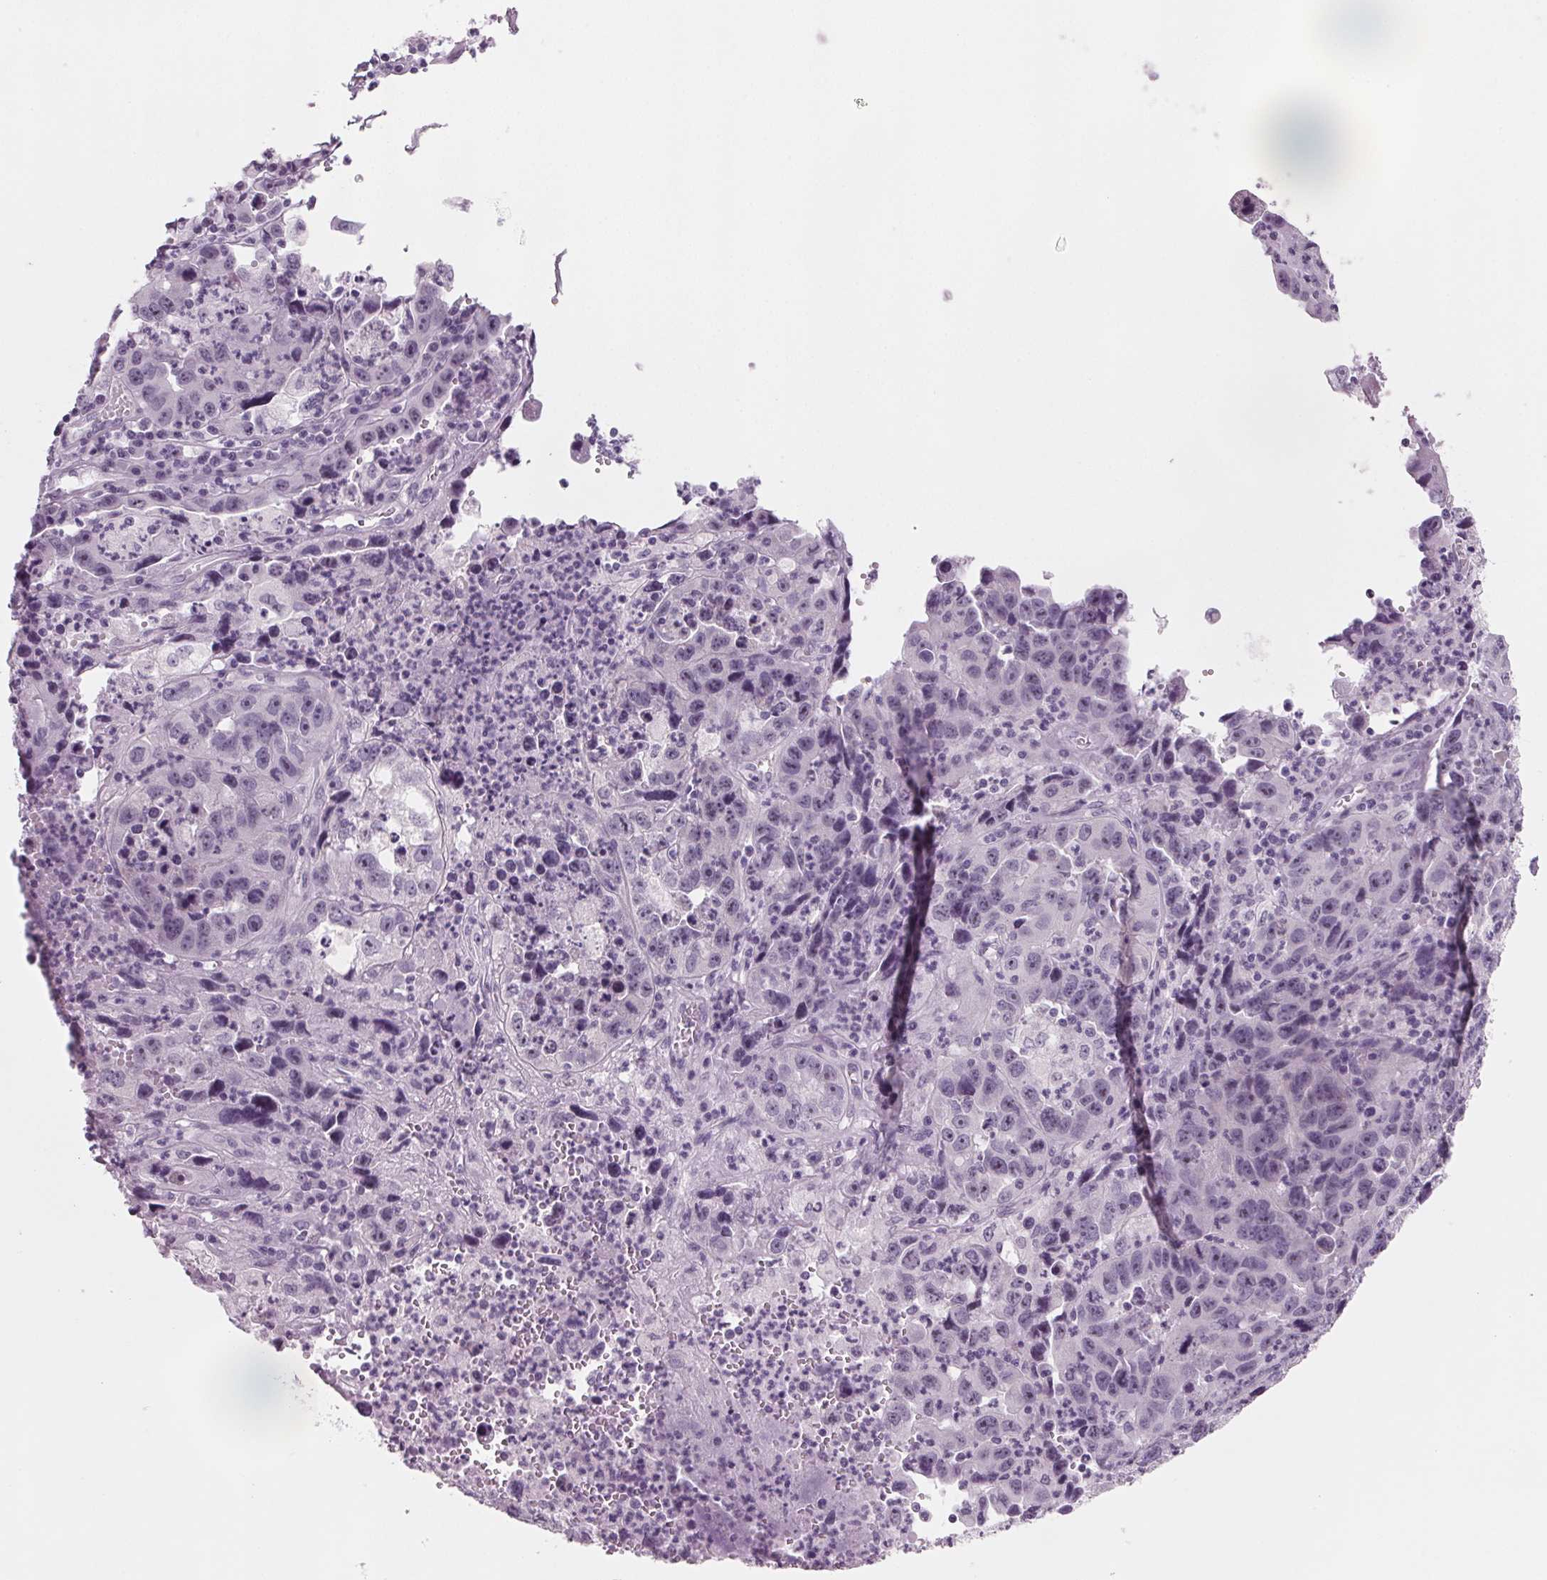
{"staining": {"intensity": "negative", "quantity": "none", "location": "none"}, "tissue": "endometrial cancer", "cell_type": "Tumor cells", "image_type": "cancer", "snomed": [{"axis": "morphology", "description": "Adenocarcinoma, NOS"}, {"axis": "topography", "description": "Uterus"}], "caption": "Protein analysis of endometrial cancer (adenocarcinoma) displays no significant staining in tumor cells.", "gene": "DNTTIP2", "patient": {"sex": "female", "age": 62}}